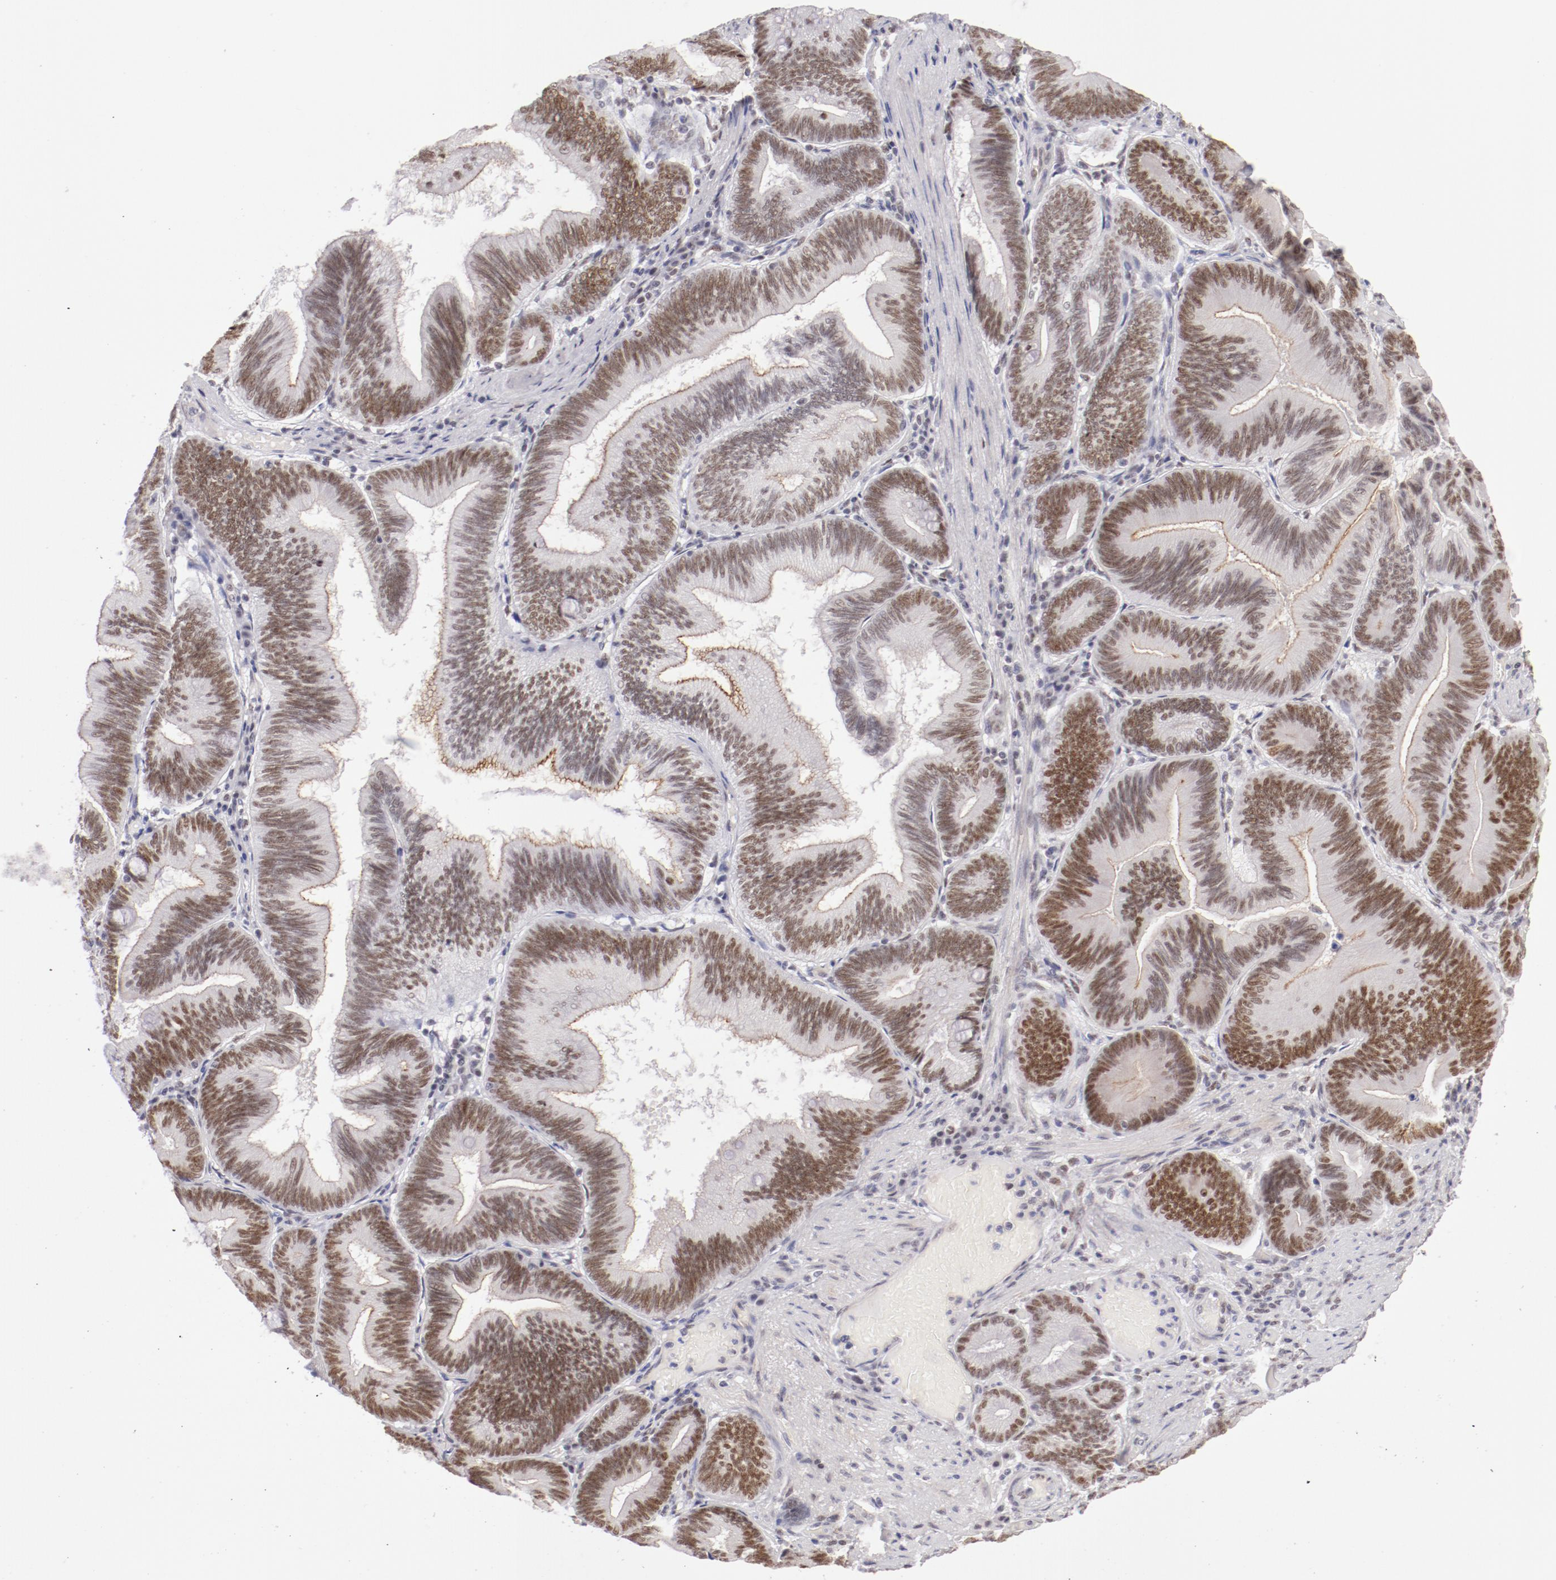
{"staining": {"intensity": "moderate", "quantity": "25%-75%", "location": "nuclear"}, "tissue": "pancreatic cancer", "cell_type": "Tumor cells", "image_type": "cancer", "snomed": [{"axis": "morphology", "description": "Adenocarcinoma, NOS"}, {"axis": "topography", "description": "Pancreas"}], "caption": "A brown stain highlights moderate nuclear positivity of a protein in pancreatic cancer (adenocarcinoma) tumor cells.", "gene": "TFAP4", "patient": {"sex": "male", "age": 82}}